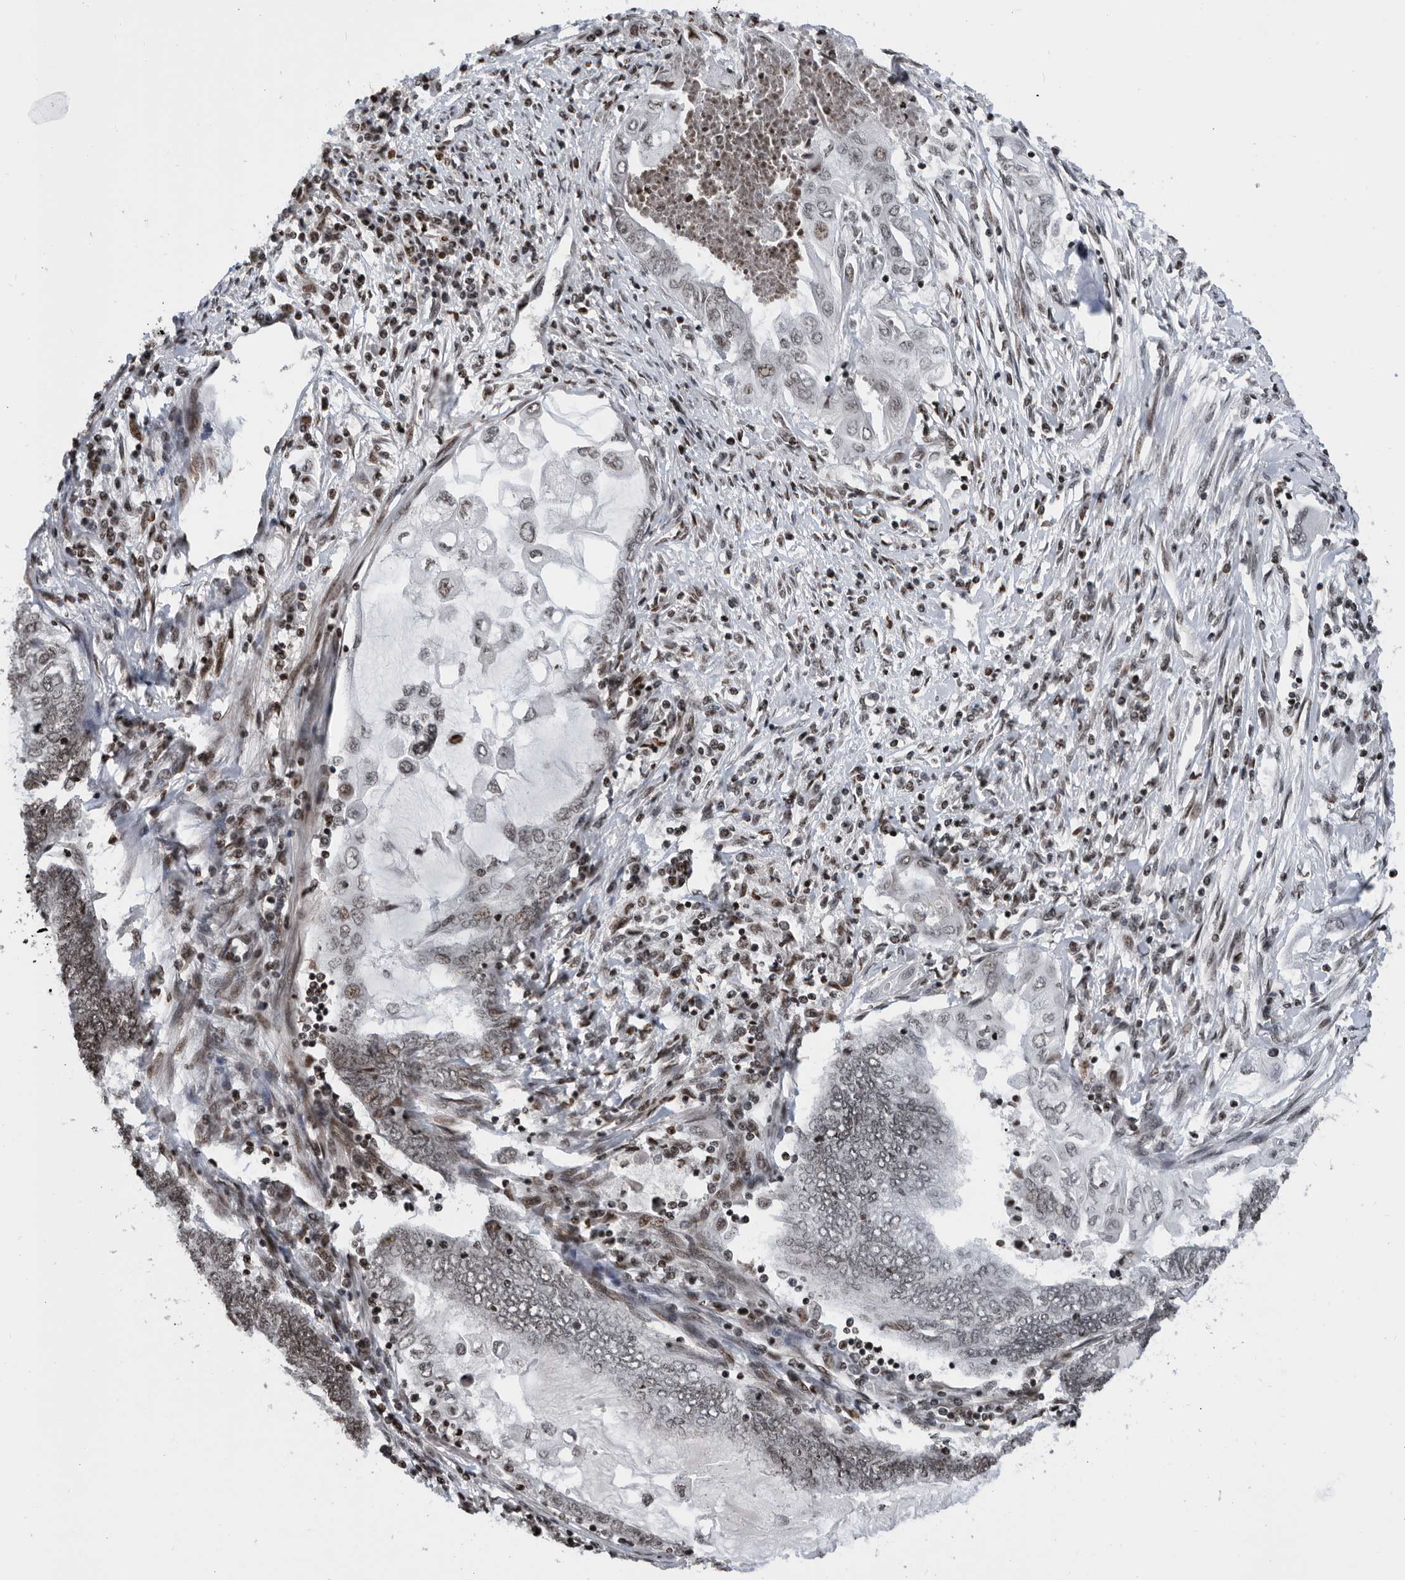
{"staining": {"intensity": "weak", "quantity": "<25%", "location": "nuclear"}, "tissue": "endometrial cancer", "cell_type": "Tumor cells", "image_type": "cancer", "snomed": [{"axis": "morphology", "description": "Adenocarcinoma, NOS"}, {"axis": "topography", "description": "Uterus"}, {"axis": "topography", "description": "Endometrium"}], "caption": "Tumor cells show no significant protein expression in endometrial cancer (adenocarcinoma).", "gene": "SNRNP48", "patient": {"sex": "female", "age": 70}}